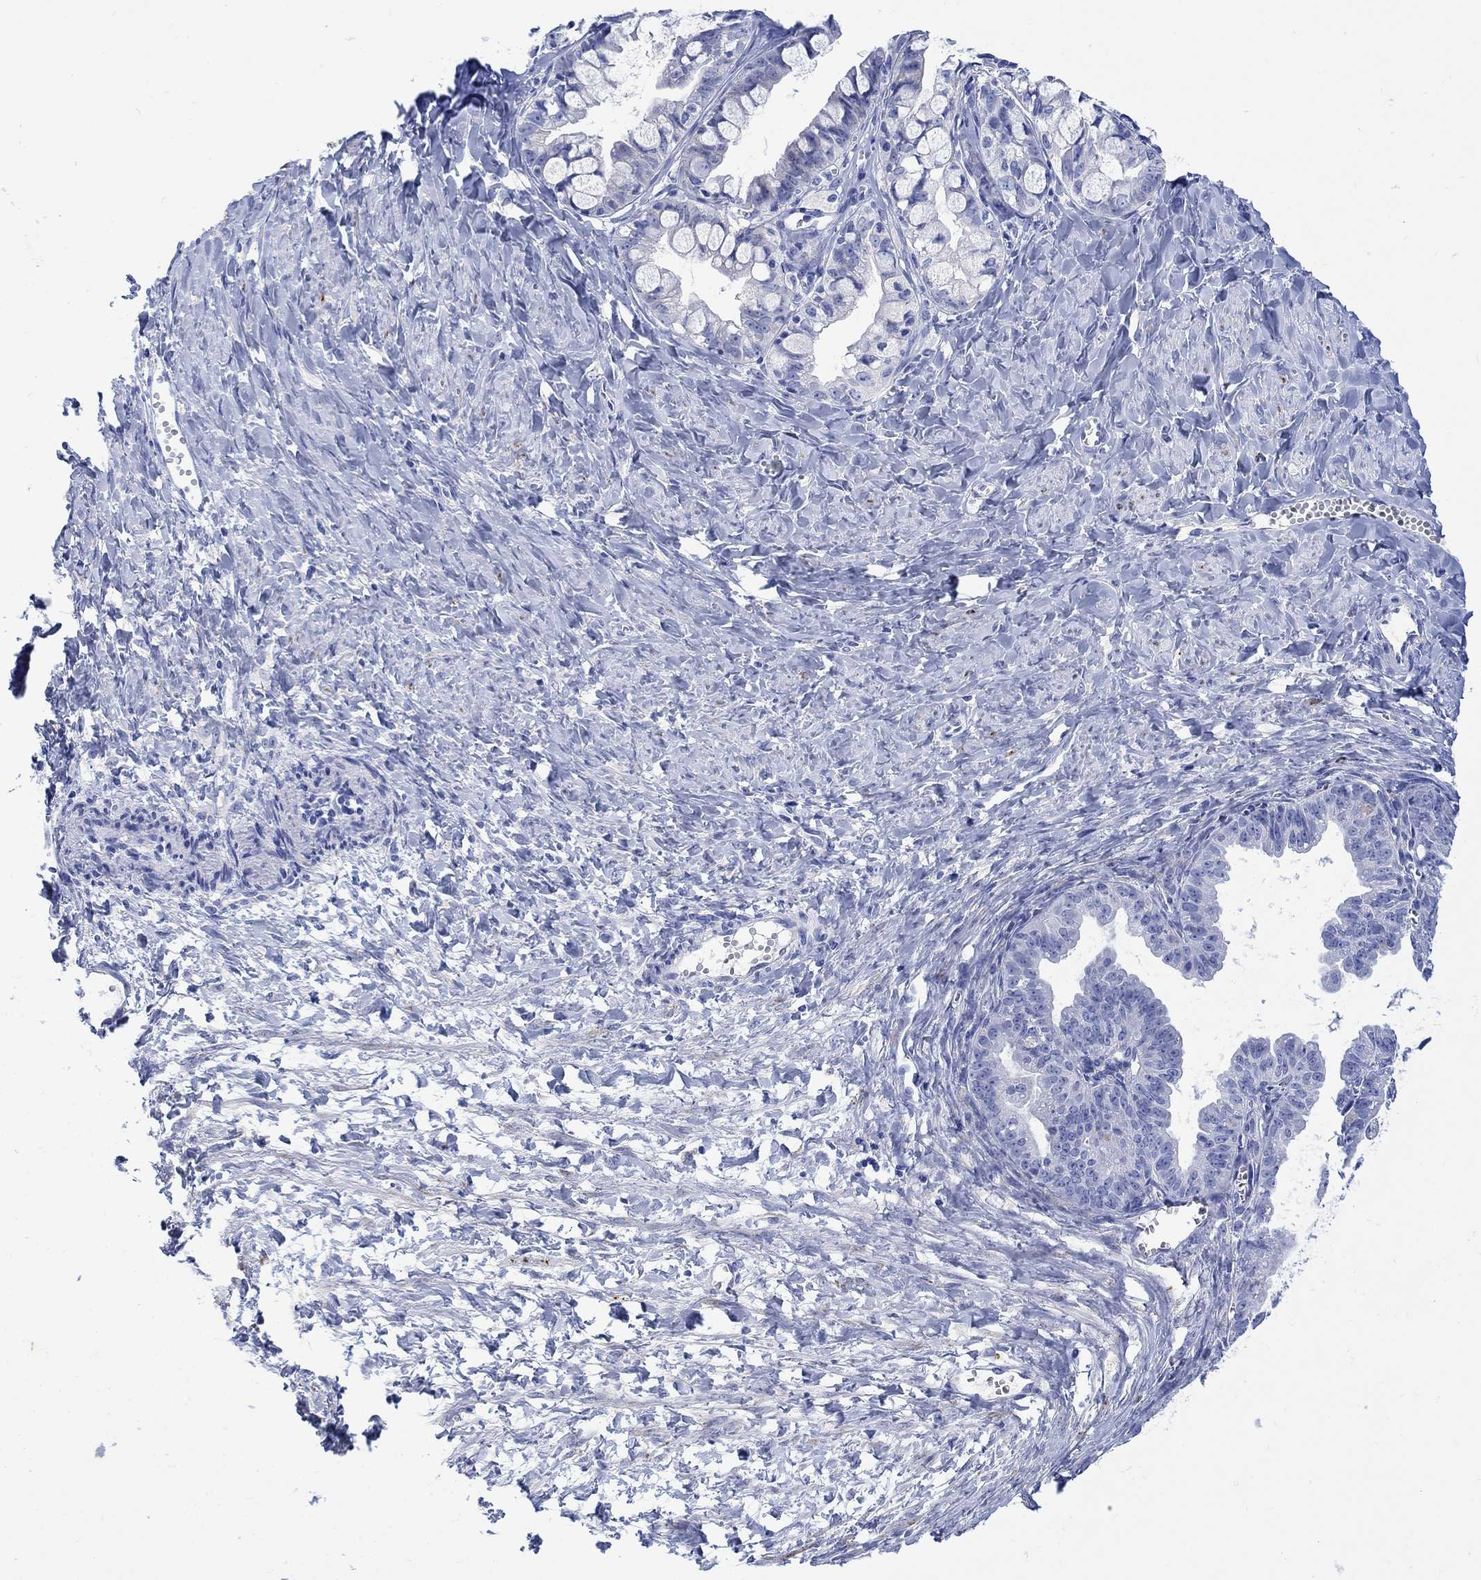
{"staining": {"intensity": "negative", "quantity": "none", "location": "none"}, "tissue": "ovarian cancer", "cell_type": "Tumor cells", "image_type": "cancer", "snomed": [{"axis": "morphology", "description": "Cystadenocarcinoma, mucinous, NOS"}, {"axis": "topography", "description": "Ovary"}], "caption": "A histopathology image of mucinous cystadenocarcinoma (ovarian) stained for a protein exhibits no brown staining in tumor cells.", "gene": "MYL1", "patient": {"sex": "female", "age": 63}}